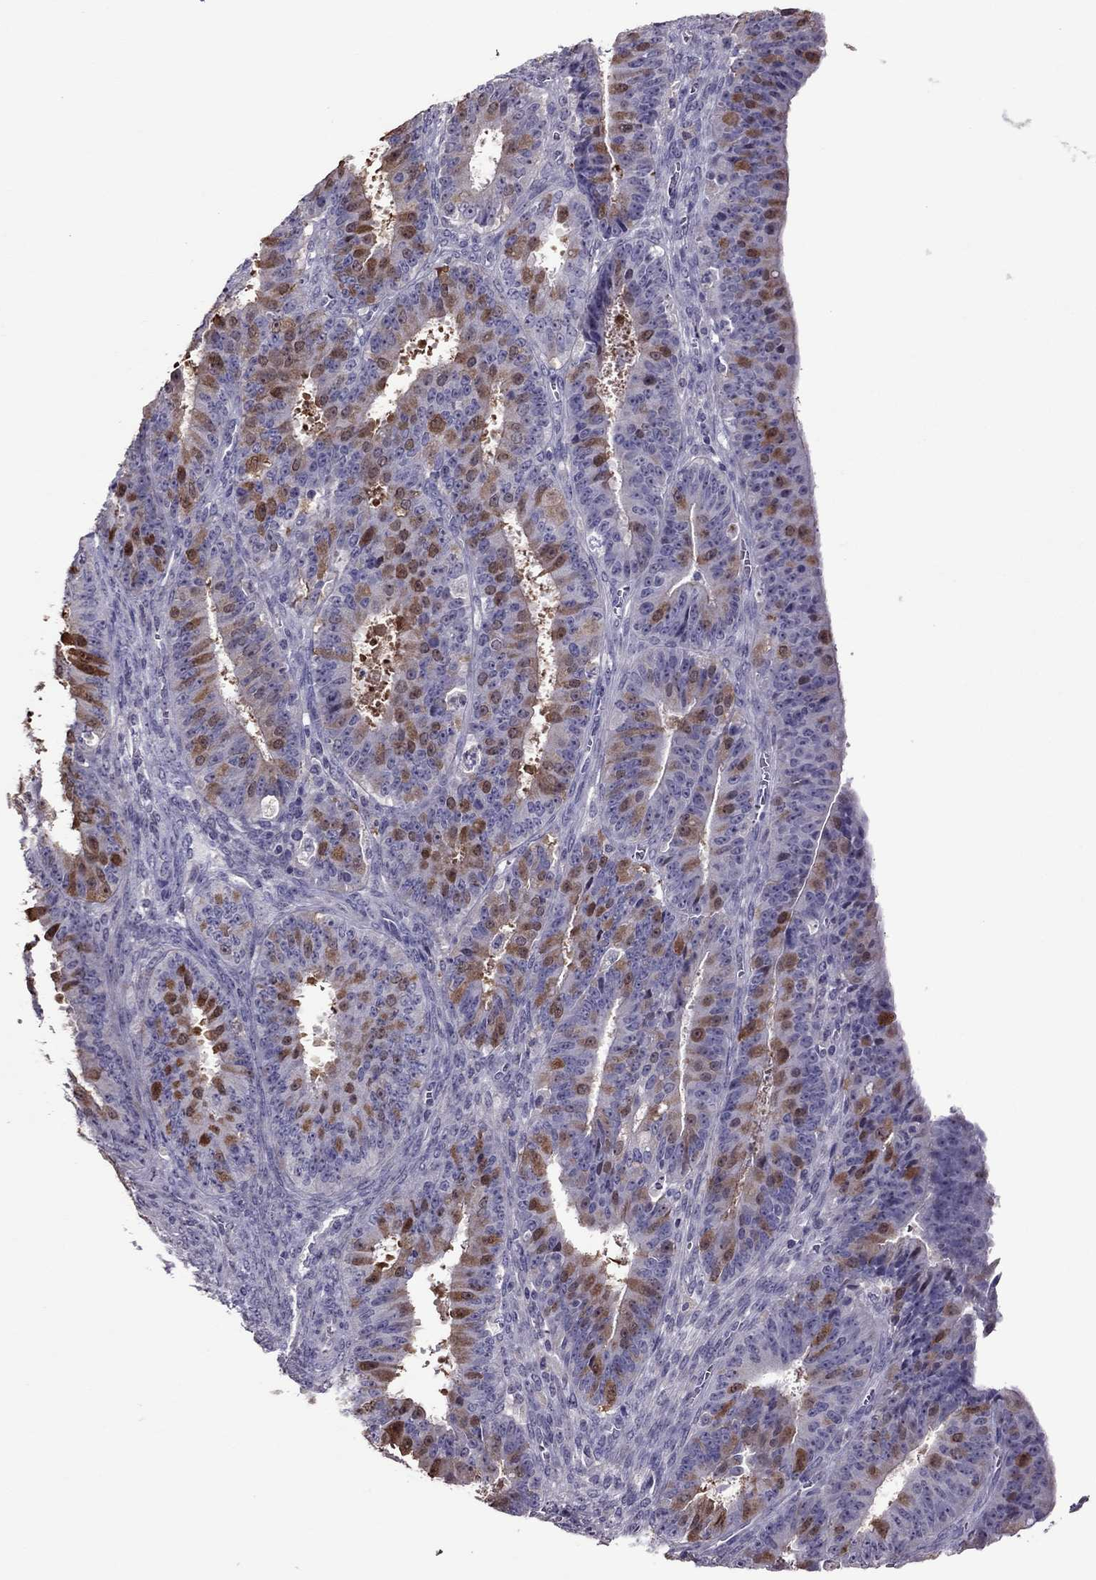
{"staining": {"intensity": "strong", "quantity": "<25%", "location": "cytoplasmic/membranous,nuclear"}, "tissue": "ovarian cancer", "cell_type": "Tumor cells", "image_type": "cancer", "snomed": [{"axis": "morphology", "description": "Carcinoma, endometroid"}, {"axis": "topography", "description": "Ovary"}], "caption": "Endometroid carcinoma (ovarian) stained for a protein exhibits strong cytoplasmic/membranous and nuclear positivity in tumor cells.", "gene": "LRRC46", "patient": {"sex": "female", "age": 42}}